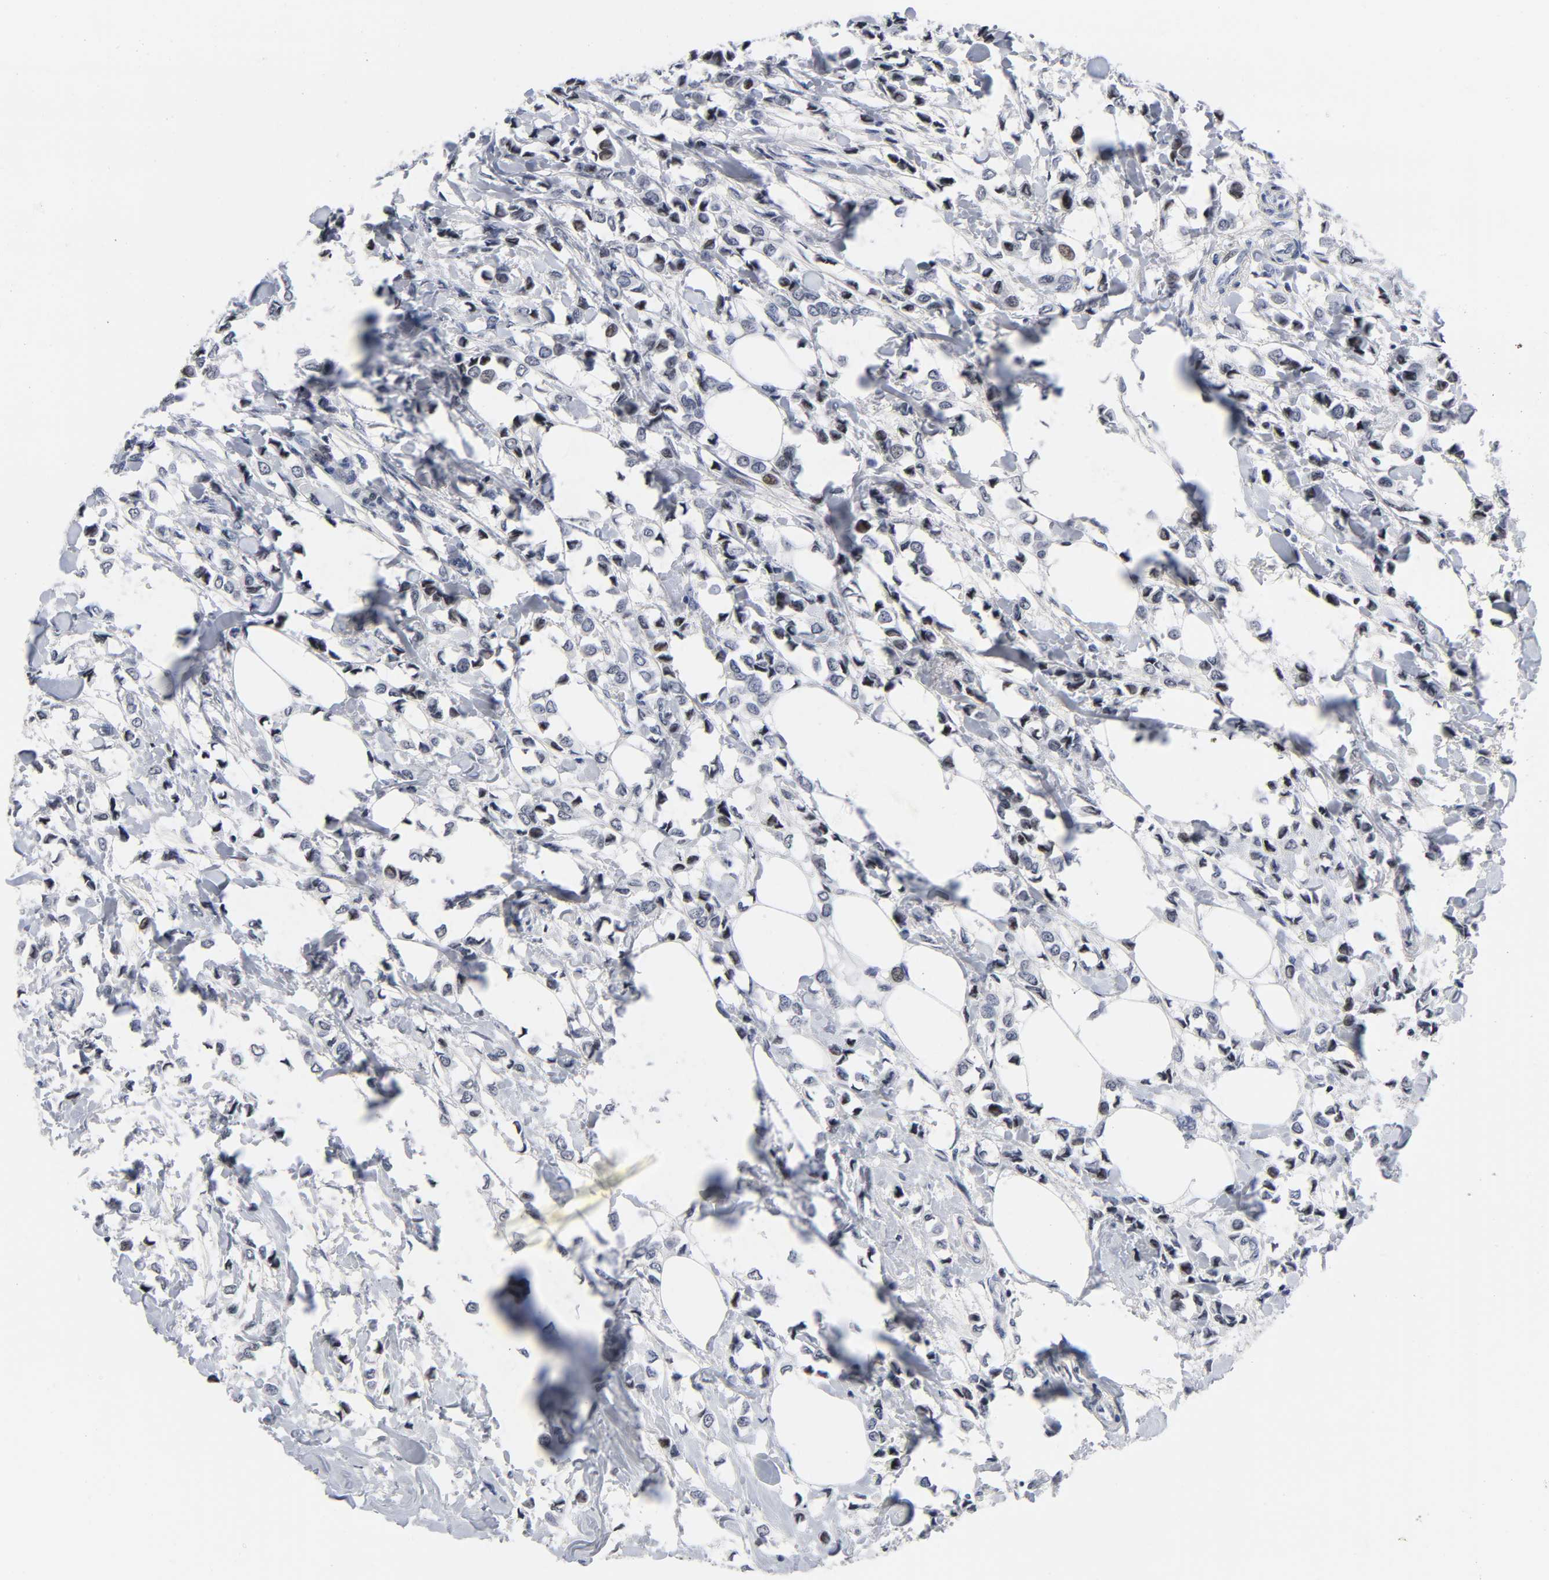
{"staining": {"intensity": "weak", "quantity": "<25%", "location": "nuclear"}, "tissue": "breast cancer", "cell_type": "Tumor cells", "image_type": "cancer", "snomed": [{"axis": "morphology", "description": "Lobular carcinoma"}, {"axis": "topography", "description": "Breast"}], "caption": "An immunohistochemistry (IHC) photomicrograph of breast cancer (lobular carcinoma) is shown. There is no staining in tumor cells of breast cancer (lobular carcinoma). (Brightfield microscopy of DAB IHC at high magnification).", "gene": "DIDO1", "patient": {"sex": "female", "age": 51}}